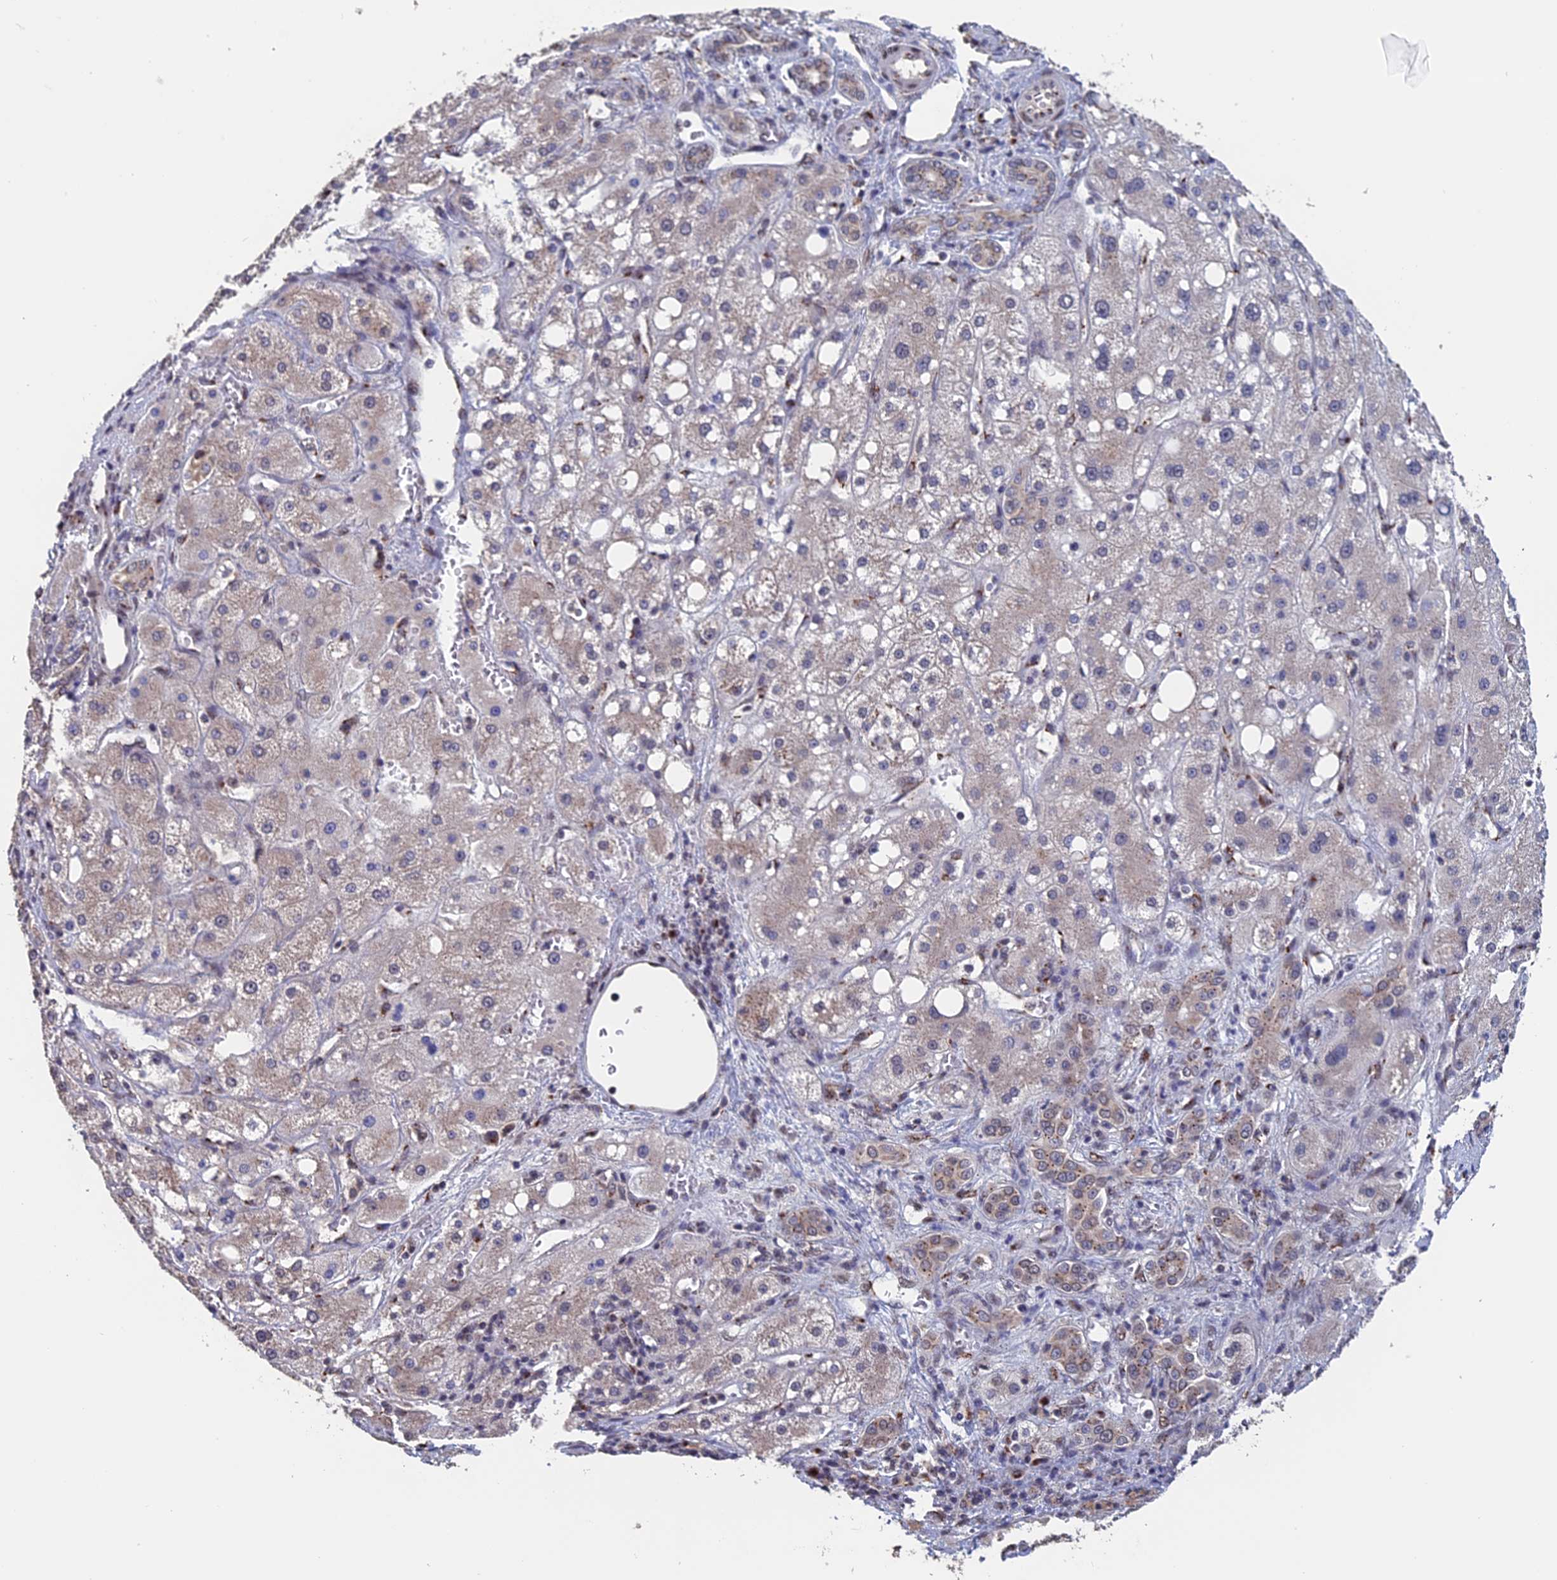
{"staining": {"intensity": "negative", "quantity": "none", "location": "none"}, "tissue": "liver cancer", "cell_type": "Tumor cells", "image_type": "cancer", "snomed": [{"axis": "morphology", "description": "Carcinoma, Hepatocellular, NOS"}, {"axis": "topography", "description": "Liver"}], "caption": "Immunohistochemical staining of liver cancer displays no significant staining in tumor cells. The staining was performed using DAB (3,3'-diaminobenzidine) to visualize the protein expression in brown, while the nuclei were stained in blue with hematoxylin (Magnification: 20x).", "gene": "PIGQ", "patient": {"sex": "male", "age": 80}}